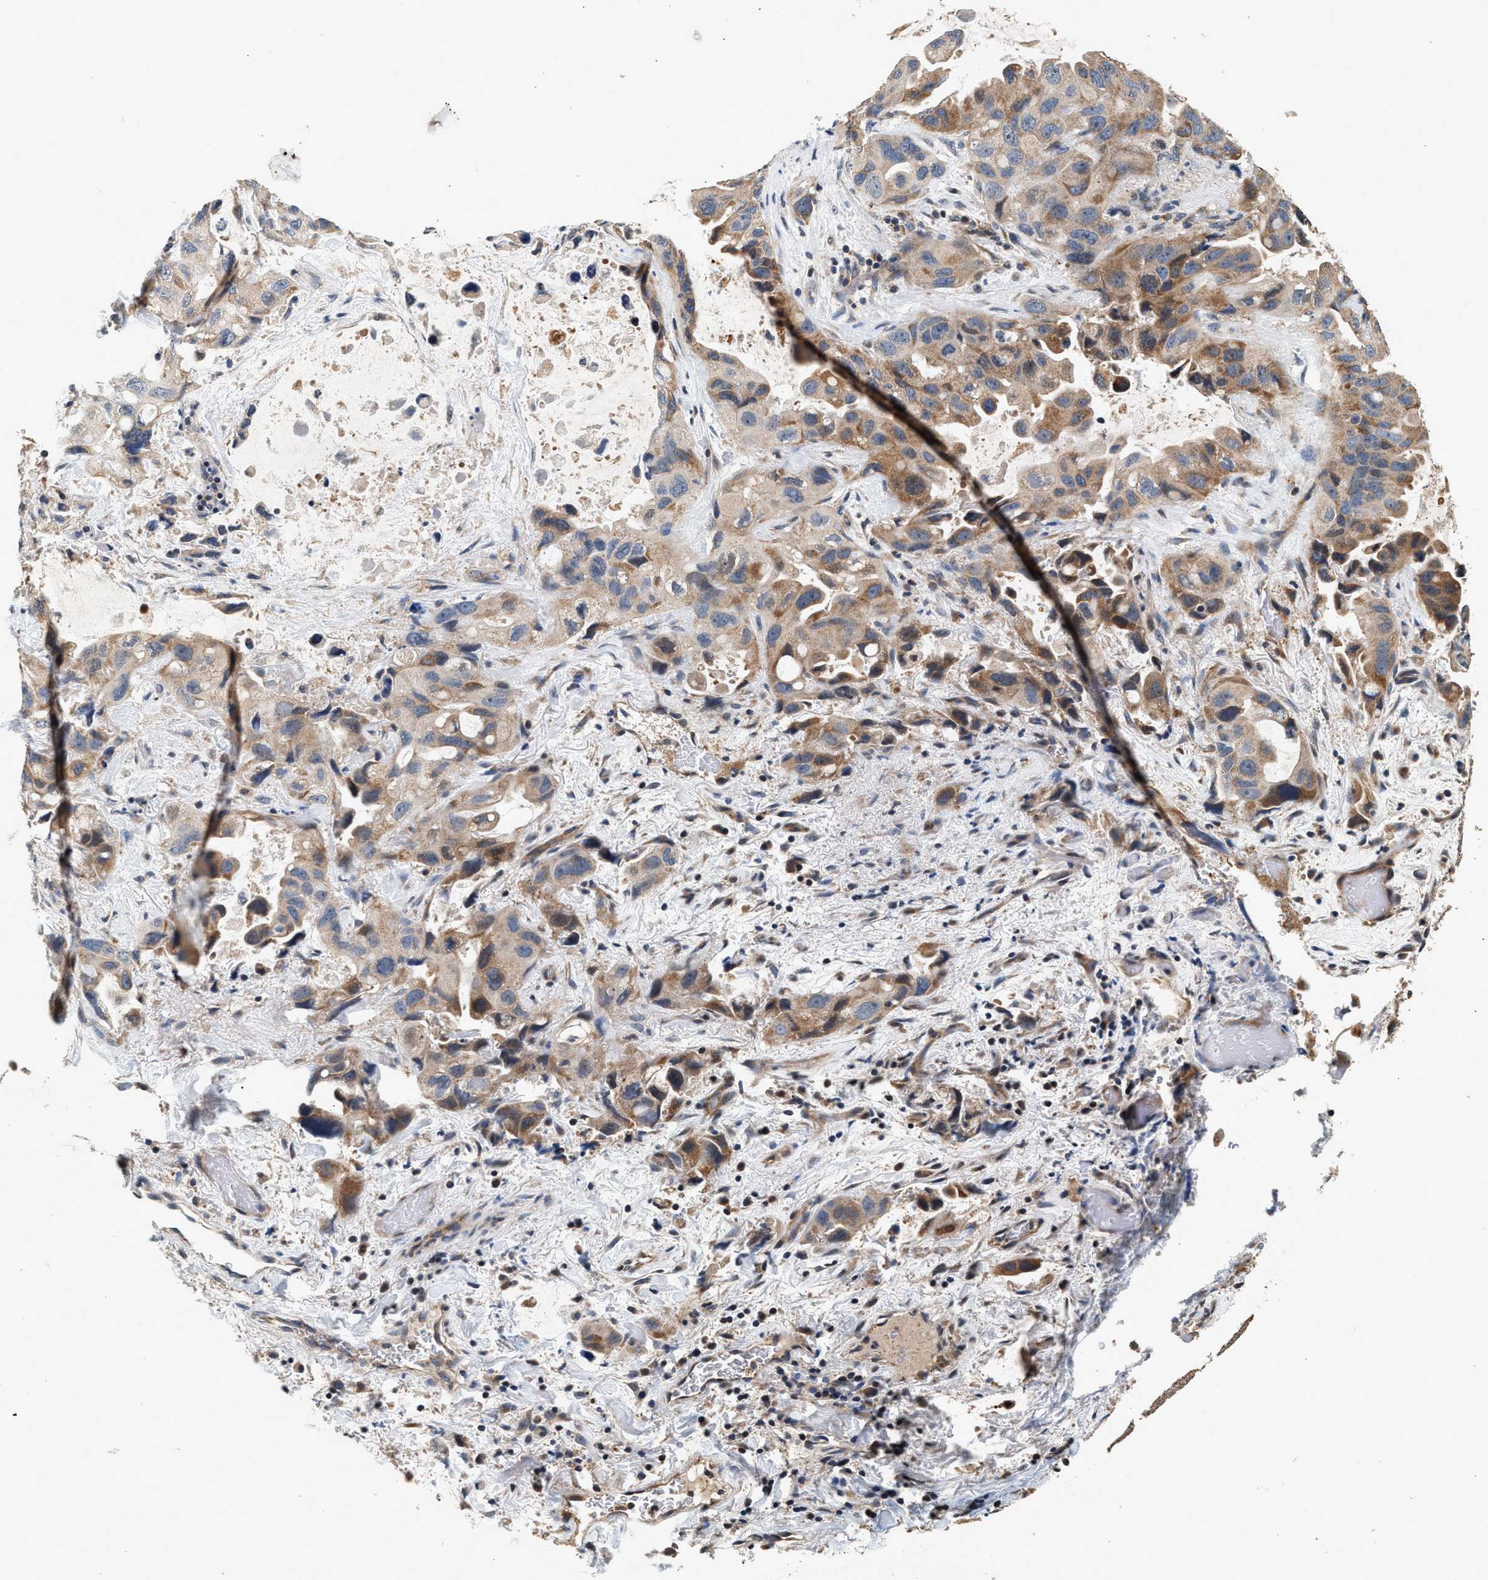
{"staining": {"intensity": "moderate", "quantity": "25%-75%", "location": "cytoplasmic/membranous"}, "tissue": "lung cancer", "cell_type": "Tumor cells", "image_type": "cancer", "snomed": [{"axis": "morphology", "description": "Squamous cell carcinoma, NOS"}, {"axis": "topography", "description": "Lung"}], "caption": "IHC staining of squamous cell carcinoma (lung), which demonstrates medium levels of moderate cytoplasmic/membranous staining in about 25%-75% of tumor cells indicating moderate cytoplasmic/membranous protein expression. The staining was performed using DAB (brown) for protein detection and nuclei were counterstained in hematoxylin (blue).", "gene": "PTGR3", "patient": {"sex": "female", "age": 73}}